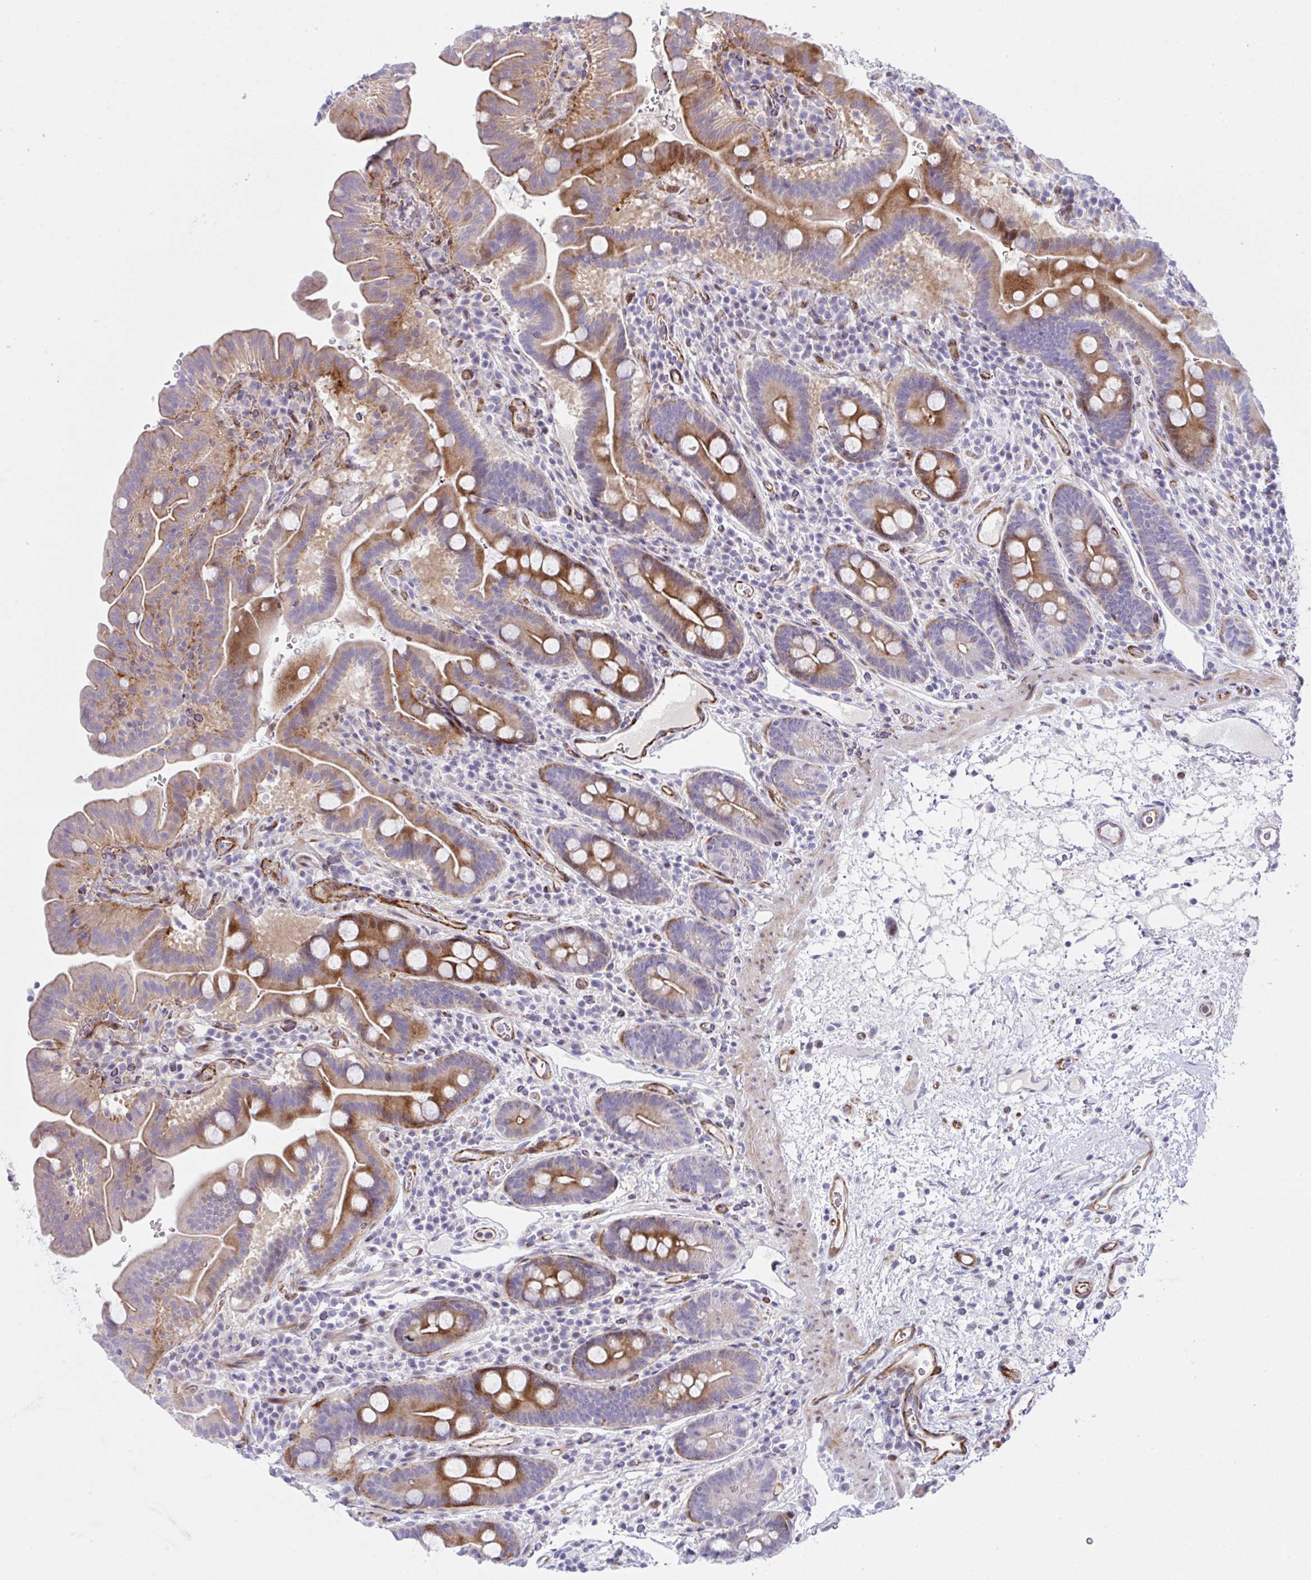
{"staining": {"intensity": "moderate", "quantity": ">75%", "location": "cytoplasmic/membranous"}, "tissue": "small intestine", "cell_type": "Glandular cells", "image_type": "normal", "snomed": [{"axis": "morphology", "description": "Normal tissue, NOS"}, {"axis": "topography", "description": "Small intestine"}], "caption": "Immunohistochemical staining of normal small intestine exhibits moderate cytoplasmic/membranous protein expression in about >75% of glandular cells. (Brightfield microscopy of DAB IHC at high magnification).", "gene": "ZNF713", "patient": {"sex": "male", "age": 26}}